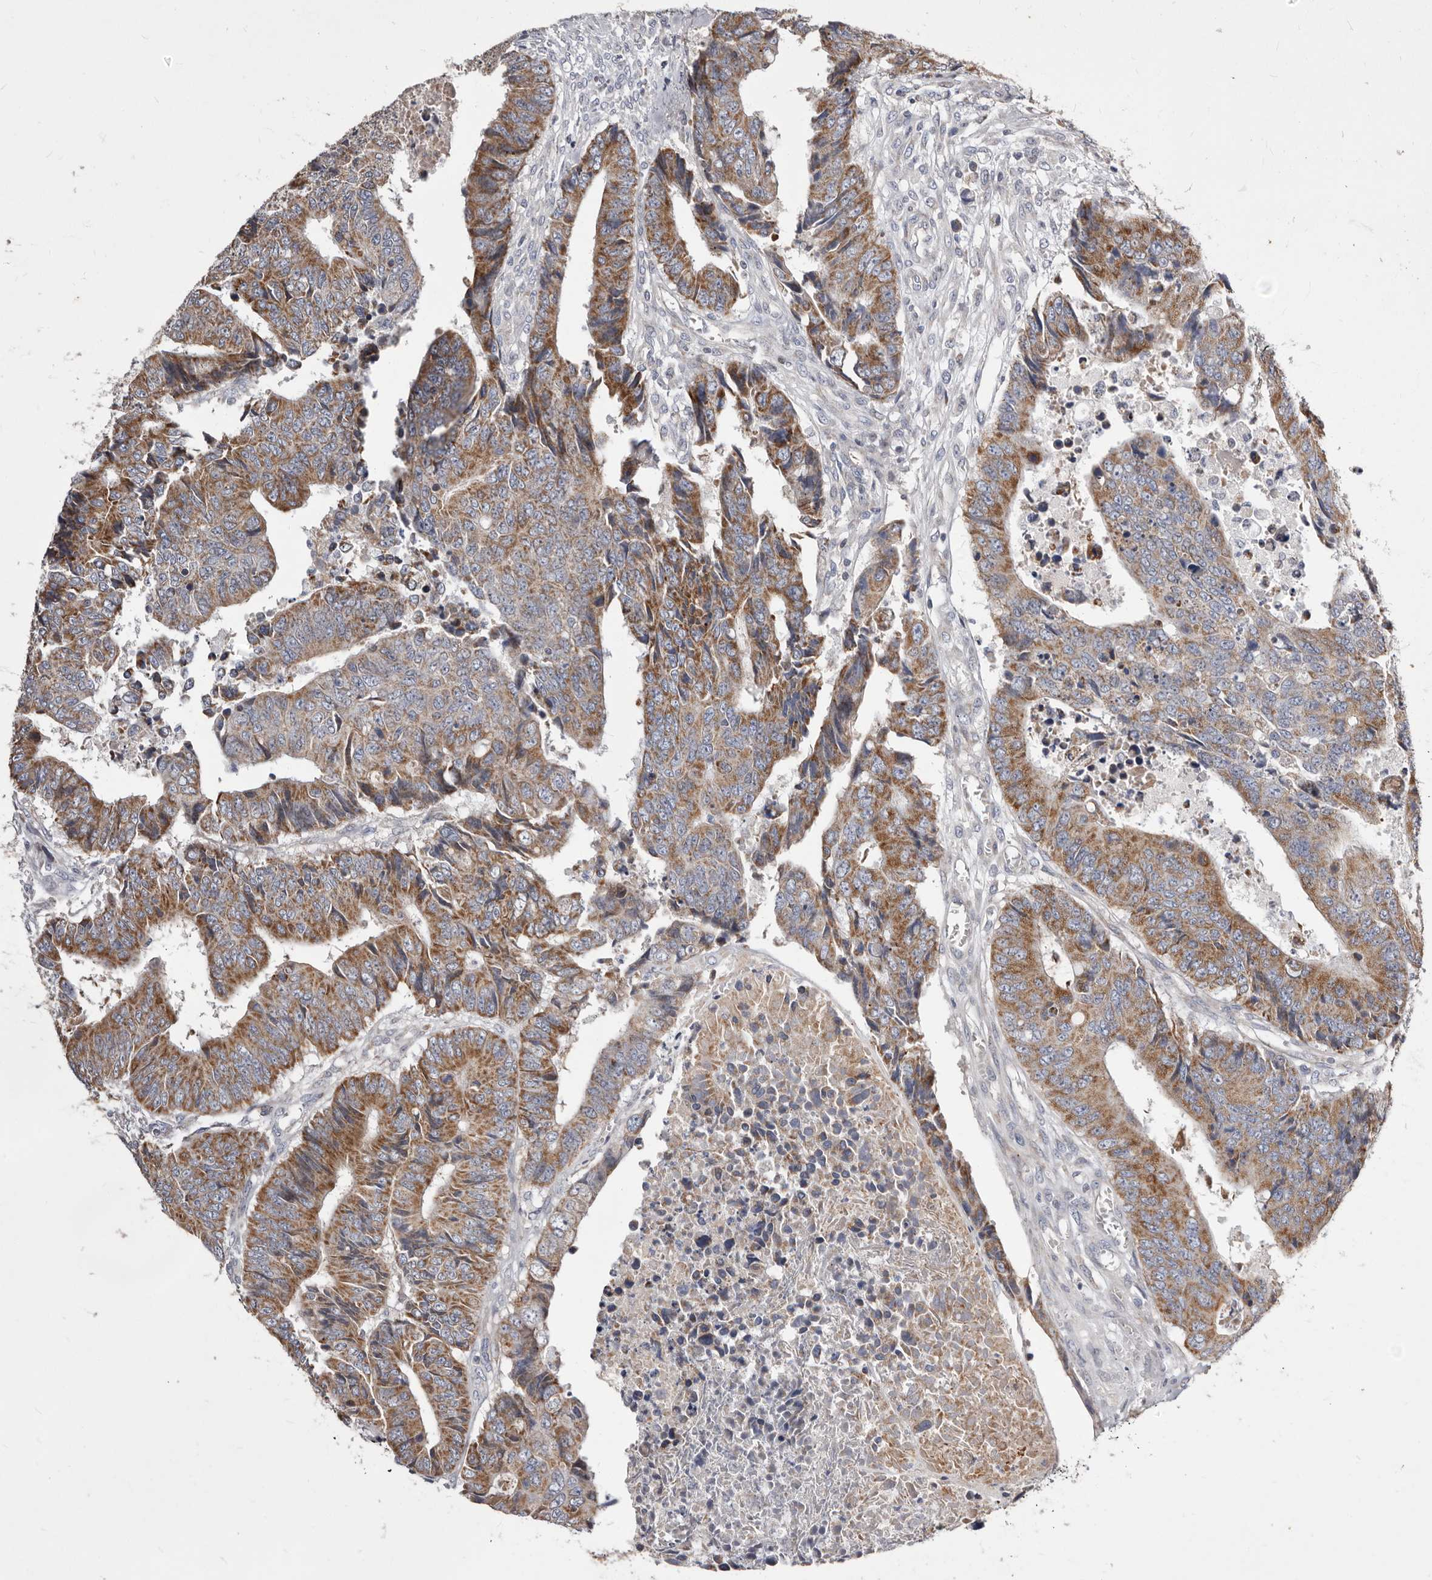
{"staining": {"intensity": "moderate", "quantity": ">75%", "location": "cytoplasmic/membranous"}, "tissue": "colorectal cancer", "cell_type": "Tumor cells", "image_type": "cancer", "snomed": [{"axis": "morphology", "description": "Adenocarcinoma, NOS"}, {"axis": "topography", "description": "Rectum"}], "caption": "Immunohistochemical staining of human colorectal adenocarcinoma exhibits medium levels of moderate cytoplasmic/membranous expression in about >75% of tumor cells.", "gene": "TIMM17B", "patient": {"sex": "male", "age": 84}}